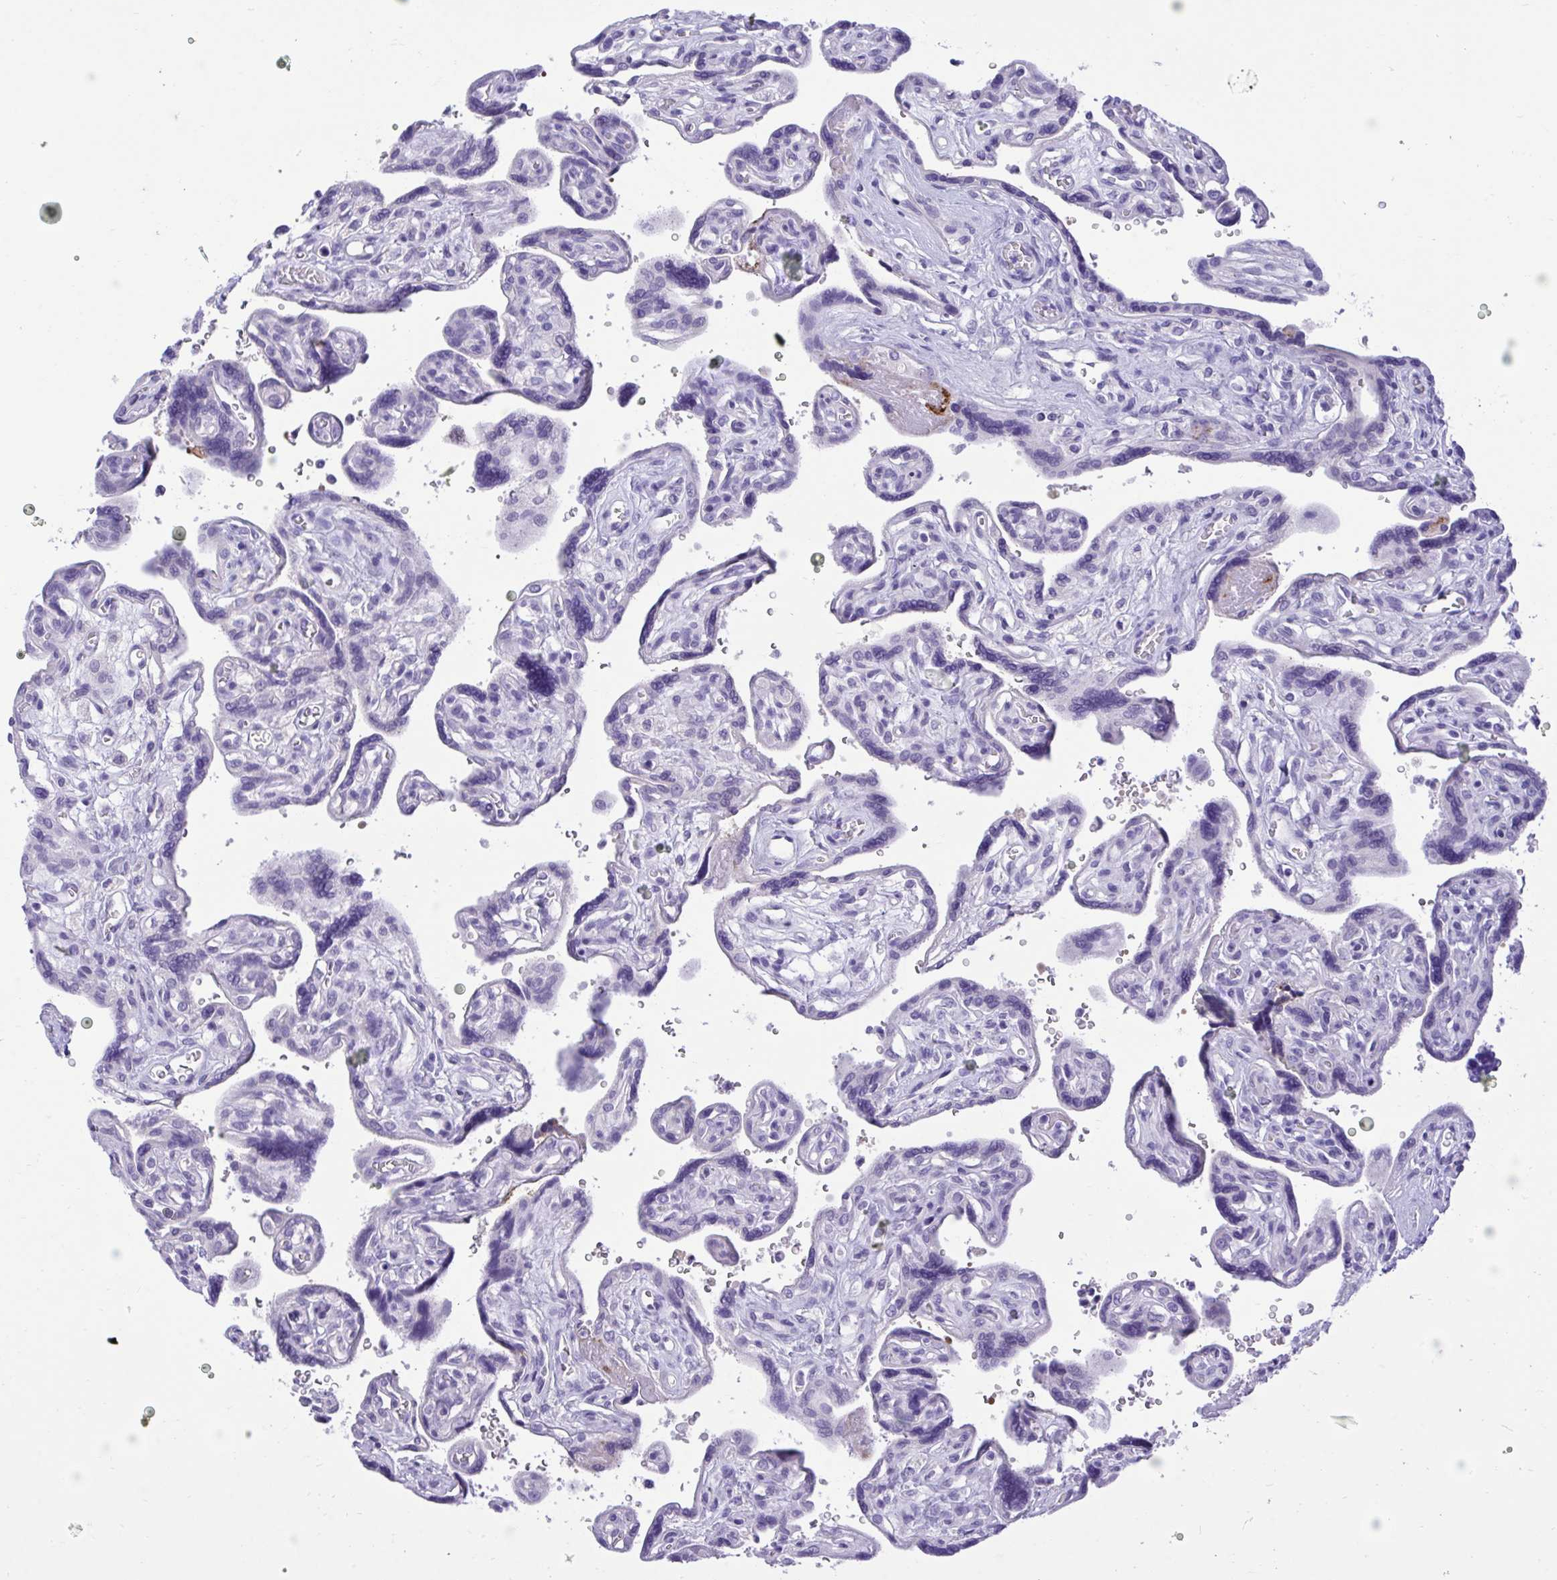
{"staining": {"intensity": "negative", "quantity": "none", "location": "none"}, "tissue": "placenta", "cell_type": "Decidual cells", "image_type": "normal", "snomed": [{"axis": "morphology", "description": "Normal tissue, NOS"}, {"axis": "topography", "description": "Placenta"}], "caption": "Human placenta stained for a protein using immunohistochemistry (IHC) displays no positivity in decidual cells.", "gene": "TMCO5A", "patient": {"sex": "female", "age": 39}}